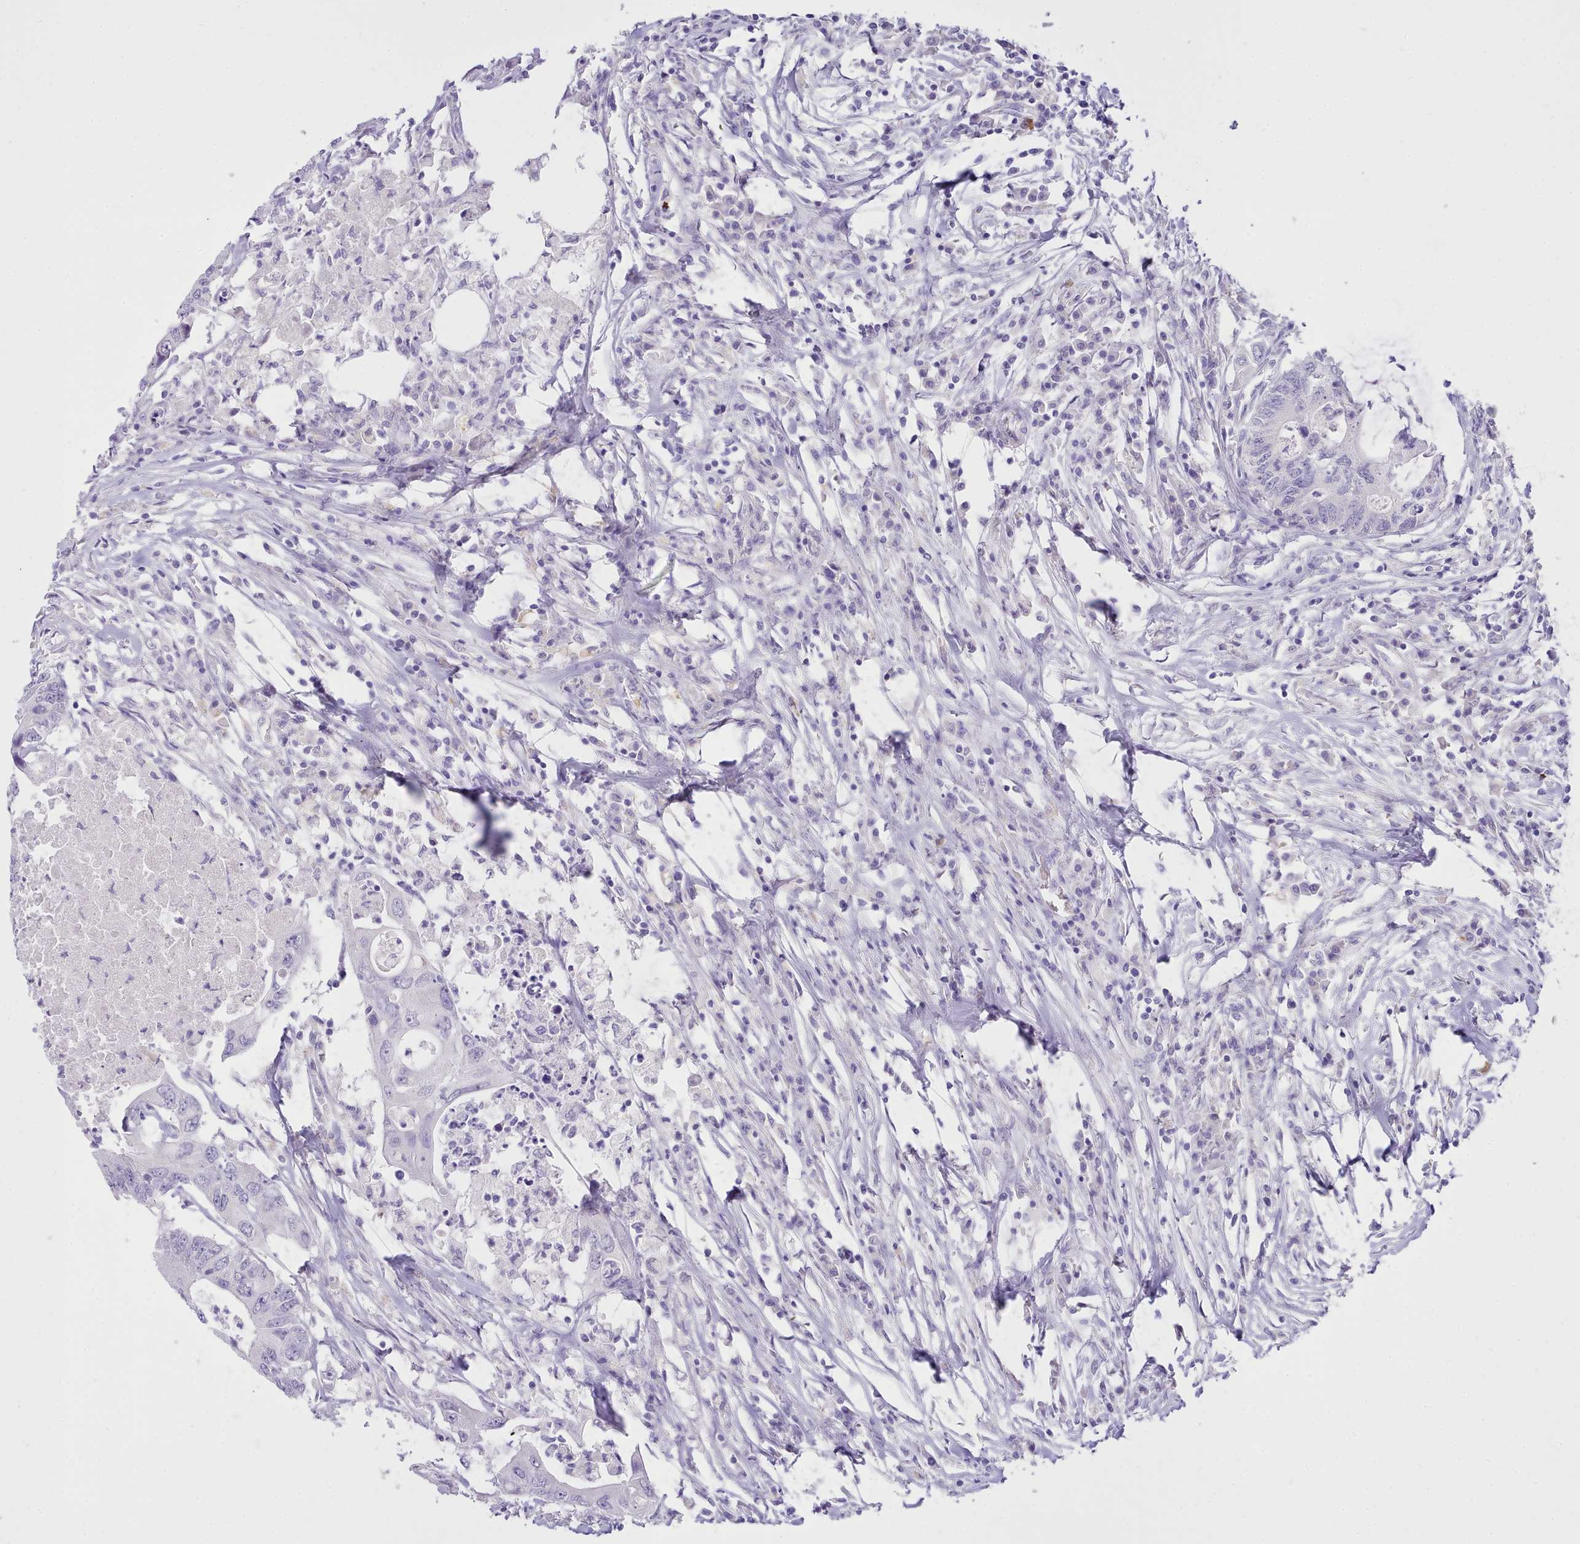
{"staining": {"intensity": "negative", "quantity": "none", "location": "none"}, "tissue": "colorectal cancer", "cell_type": "Tumor cells", "image_type": "cancer", "snomed": [{"axis": "morphology", "description": "Adenocarcinoma, NOS"}, {"axis": "topography", "description": "Colon"}], "caption": "Immunohistochemistry photomicrograph of human colorectal cancer stained for a protein (brown), which exhibits no positivity in tumor cells.", "gene": "LRRC37A", "patient": {"sex": "male", "age": 71}}